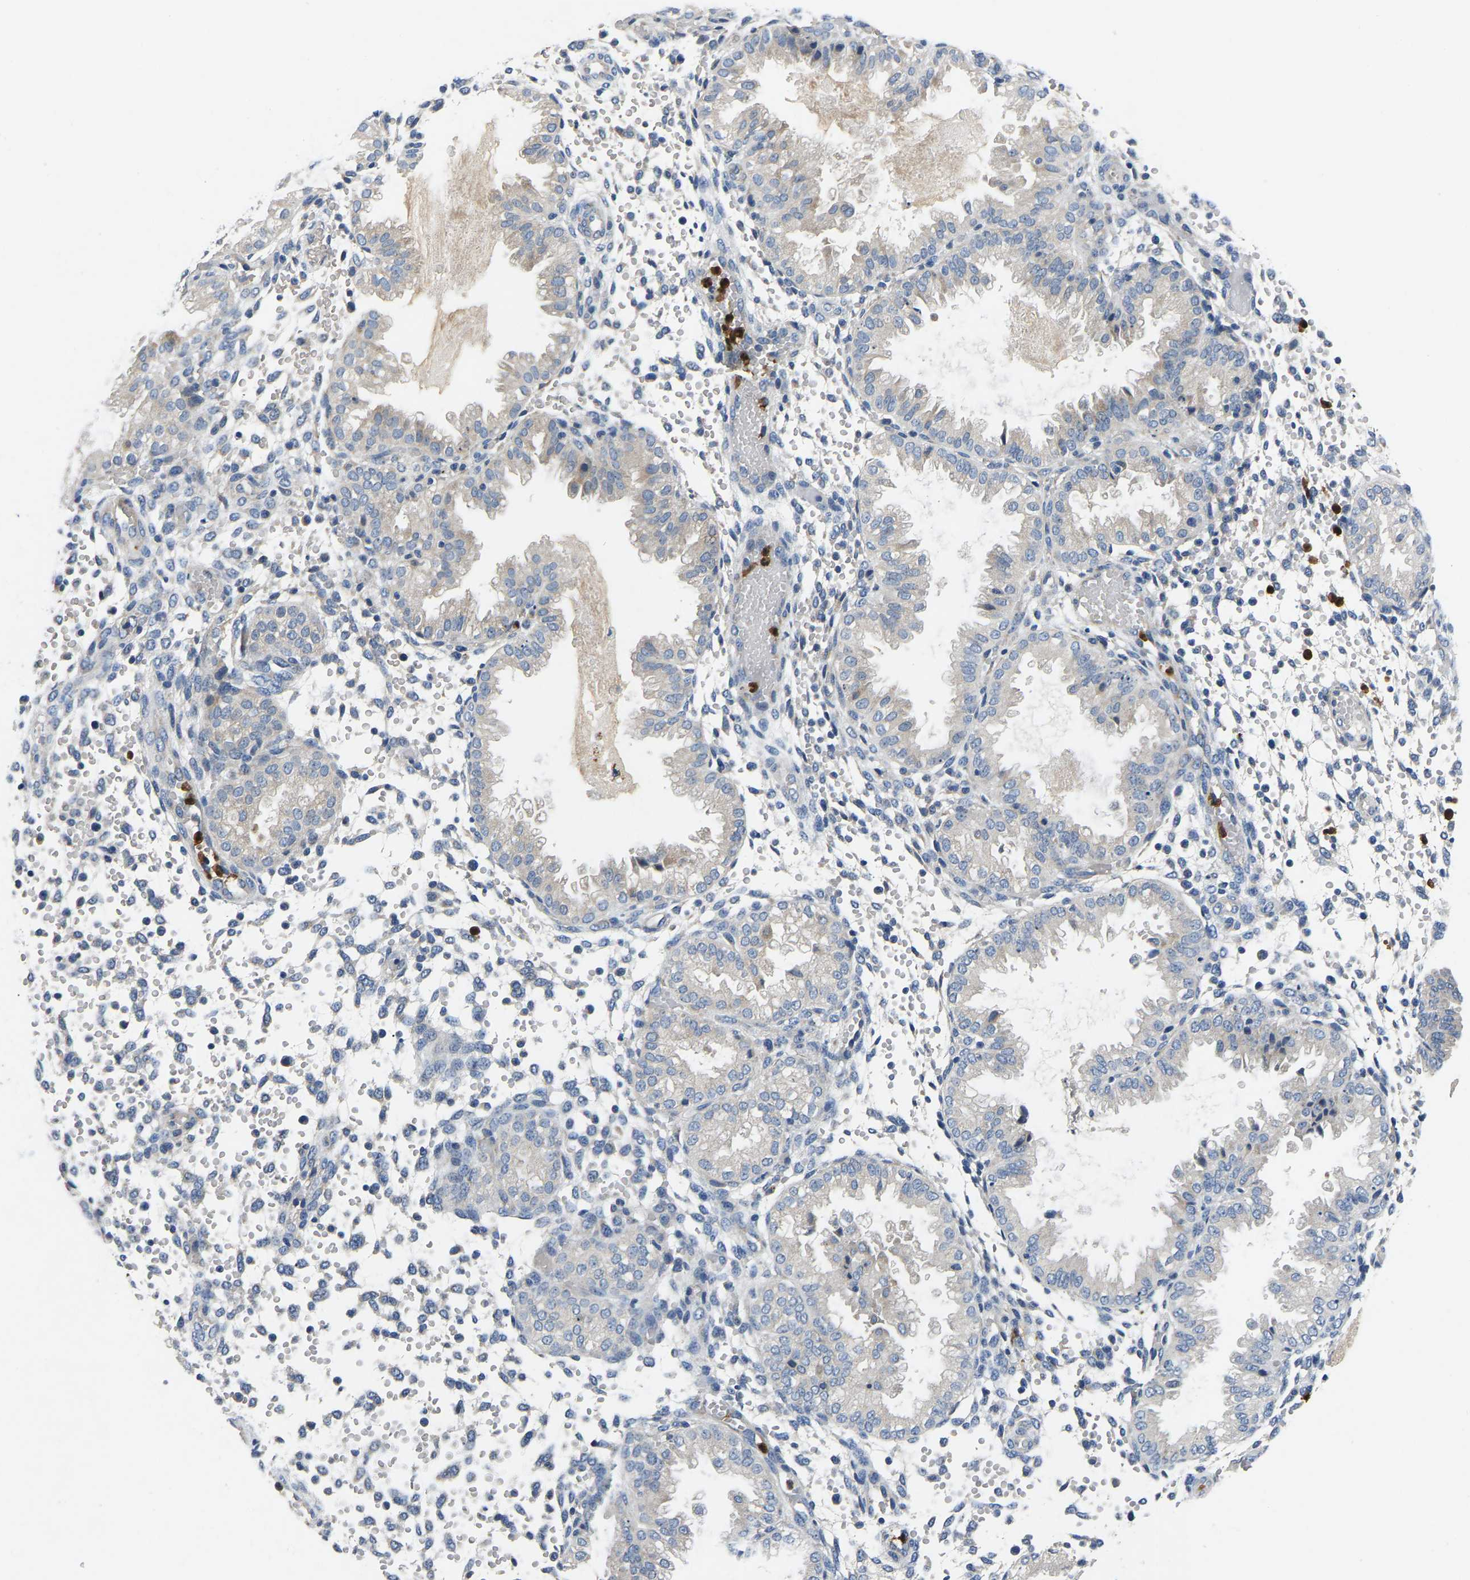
{"staining": {"intensity": "negative", "quantity": "none", "location": "none"}, "tissue": "endometrium", "cell_type": "Cells in endometrial stroma", "image_type": "normal", "snomed": [{"axis": "morphology", "description": "Normal tissue, NOS"}, {"axis": "topography", "description": "Endometrium"}], "caption": "Immunohistochemical staining of benign endometrium exhibits no significant positivity in cells in endometrial stroma.", "gene": "TOR1B", "patient": {"sex": "female", "age": 33}}